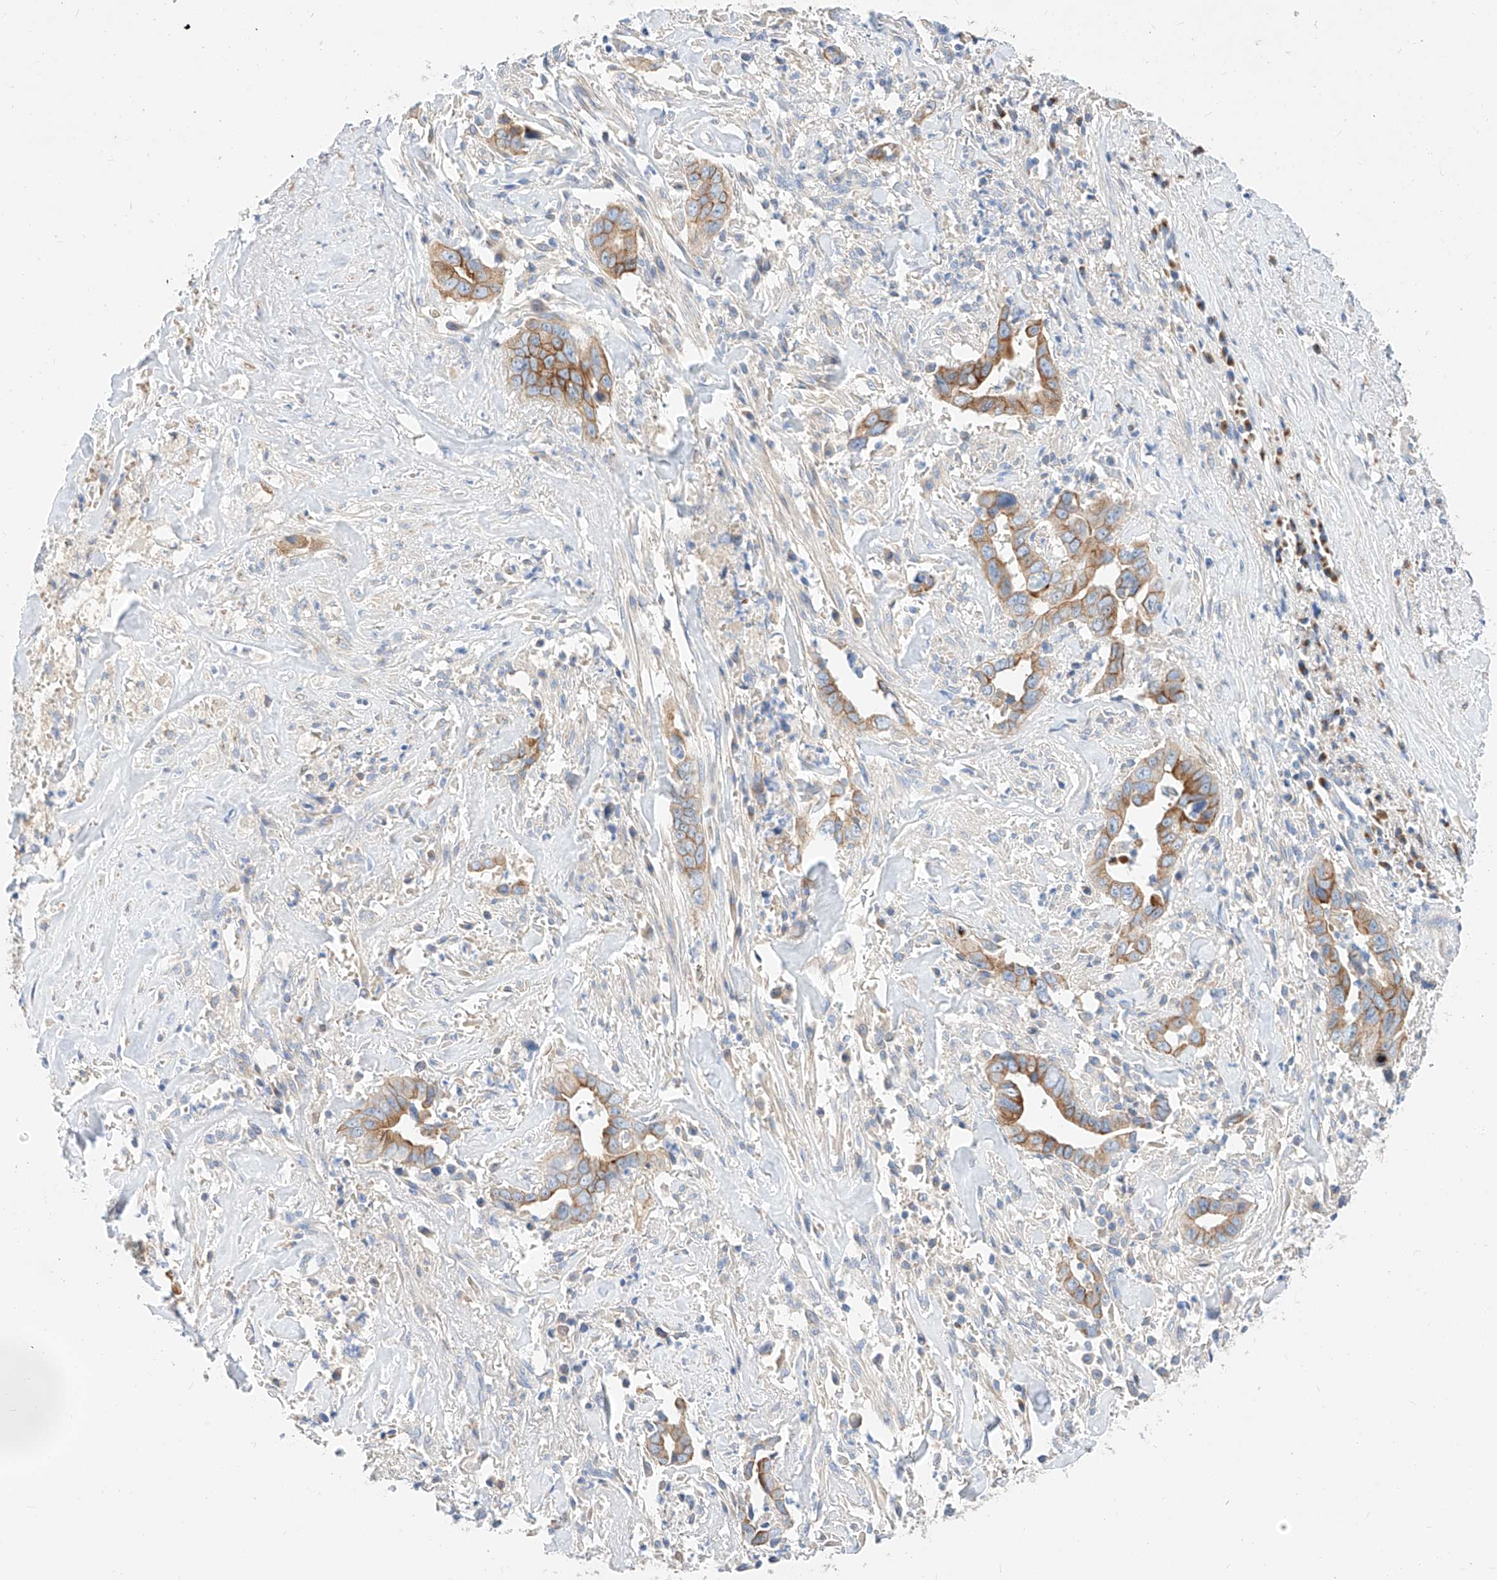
{"staining": {"intensity": "moderate", "quantity": ">75%", "location": "cytoplasmic/membranous"}, "tissue": "liver cancer", "cell_type": "Tumor cells", "image_type": "cancer", "snomed": [{"axis": "morphology", "description": "Cholangiocarcinoma"}, {"axis": "topography", "description": "Liver"}], "caption": "Human cholangiocarcinoma (liver) stained for a protein (brown) demonstrates moderate cytoplasmic/membranous positive staining in approximately >75% of tumor cells.", "gene": "MAP7", "patient": {"sex": "female", "age": 79}}